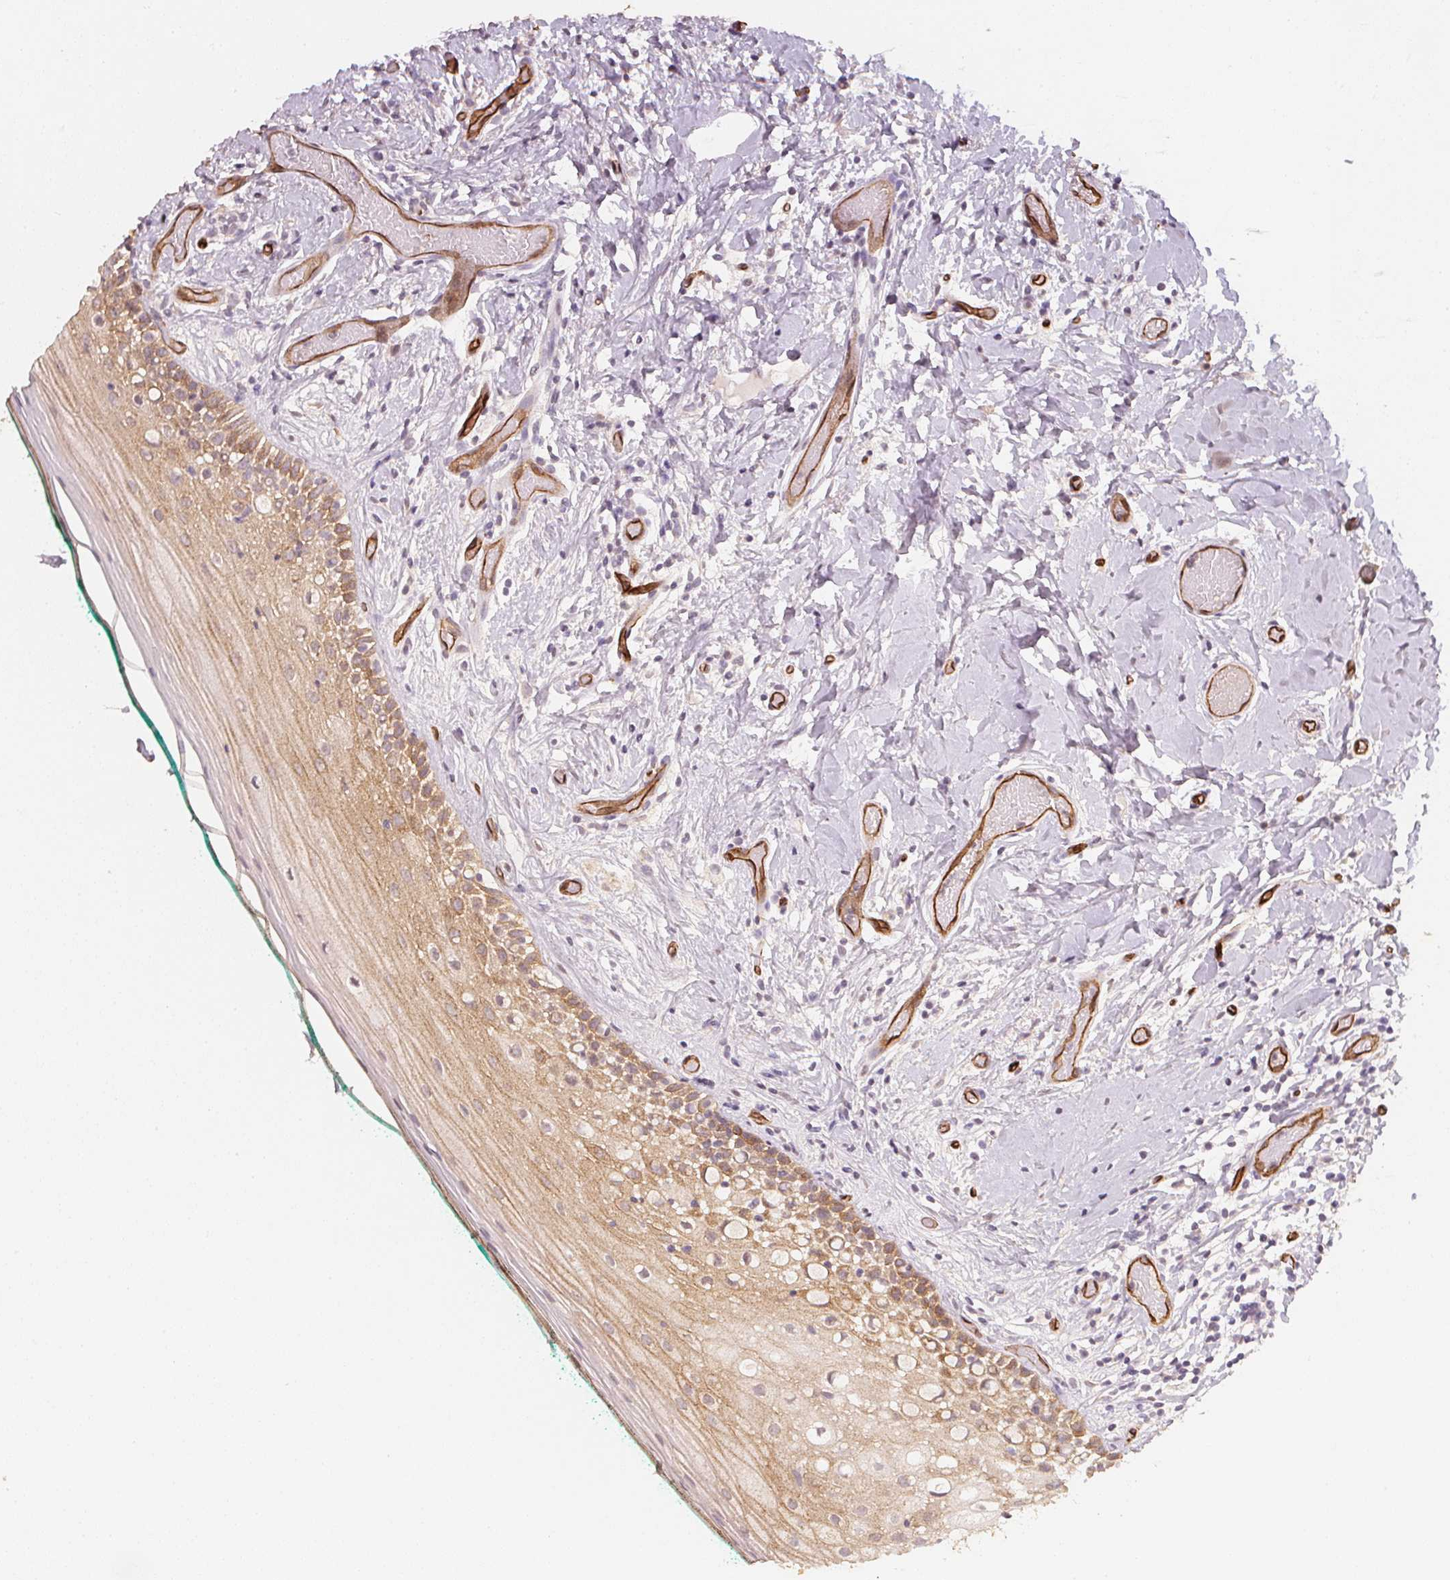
{"staining": {"intensity": "moderate", "quantity": "25%-75%", "location": "cytoplasmic/membranous"}, "tissue": "oral mucosa", "cell_type": "Squamous epithelial cells", "image_type": "normal", "snomed": [{"axis": "morphology", "description": "Normal tissue, NOS"}, {"axis": "topography", "description": "Oral tissue"}], "caption": "Immunohistochemistry of unremarkable oral mucosa reveals medium levels of moderate cytoplasmic/membranous expression in approximately 25%-75% of squamous epithelial cells.", "gene": "CIB1", "patient": {"sex": "female", "age": 83}}